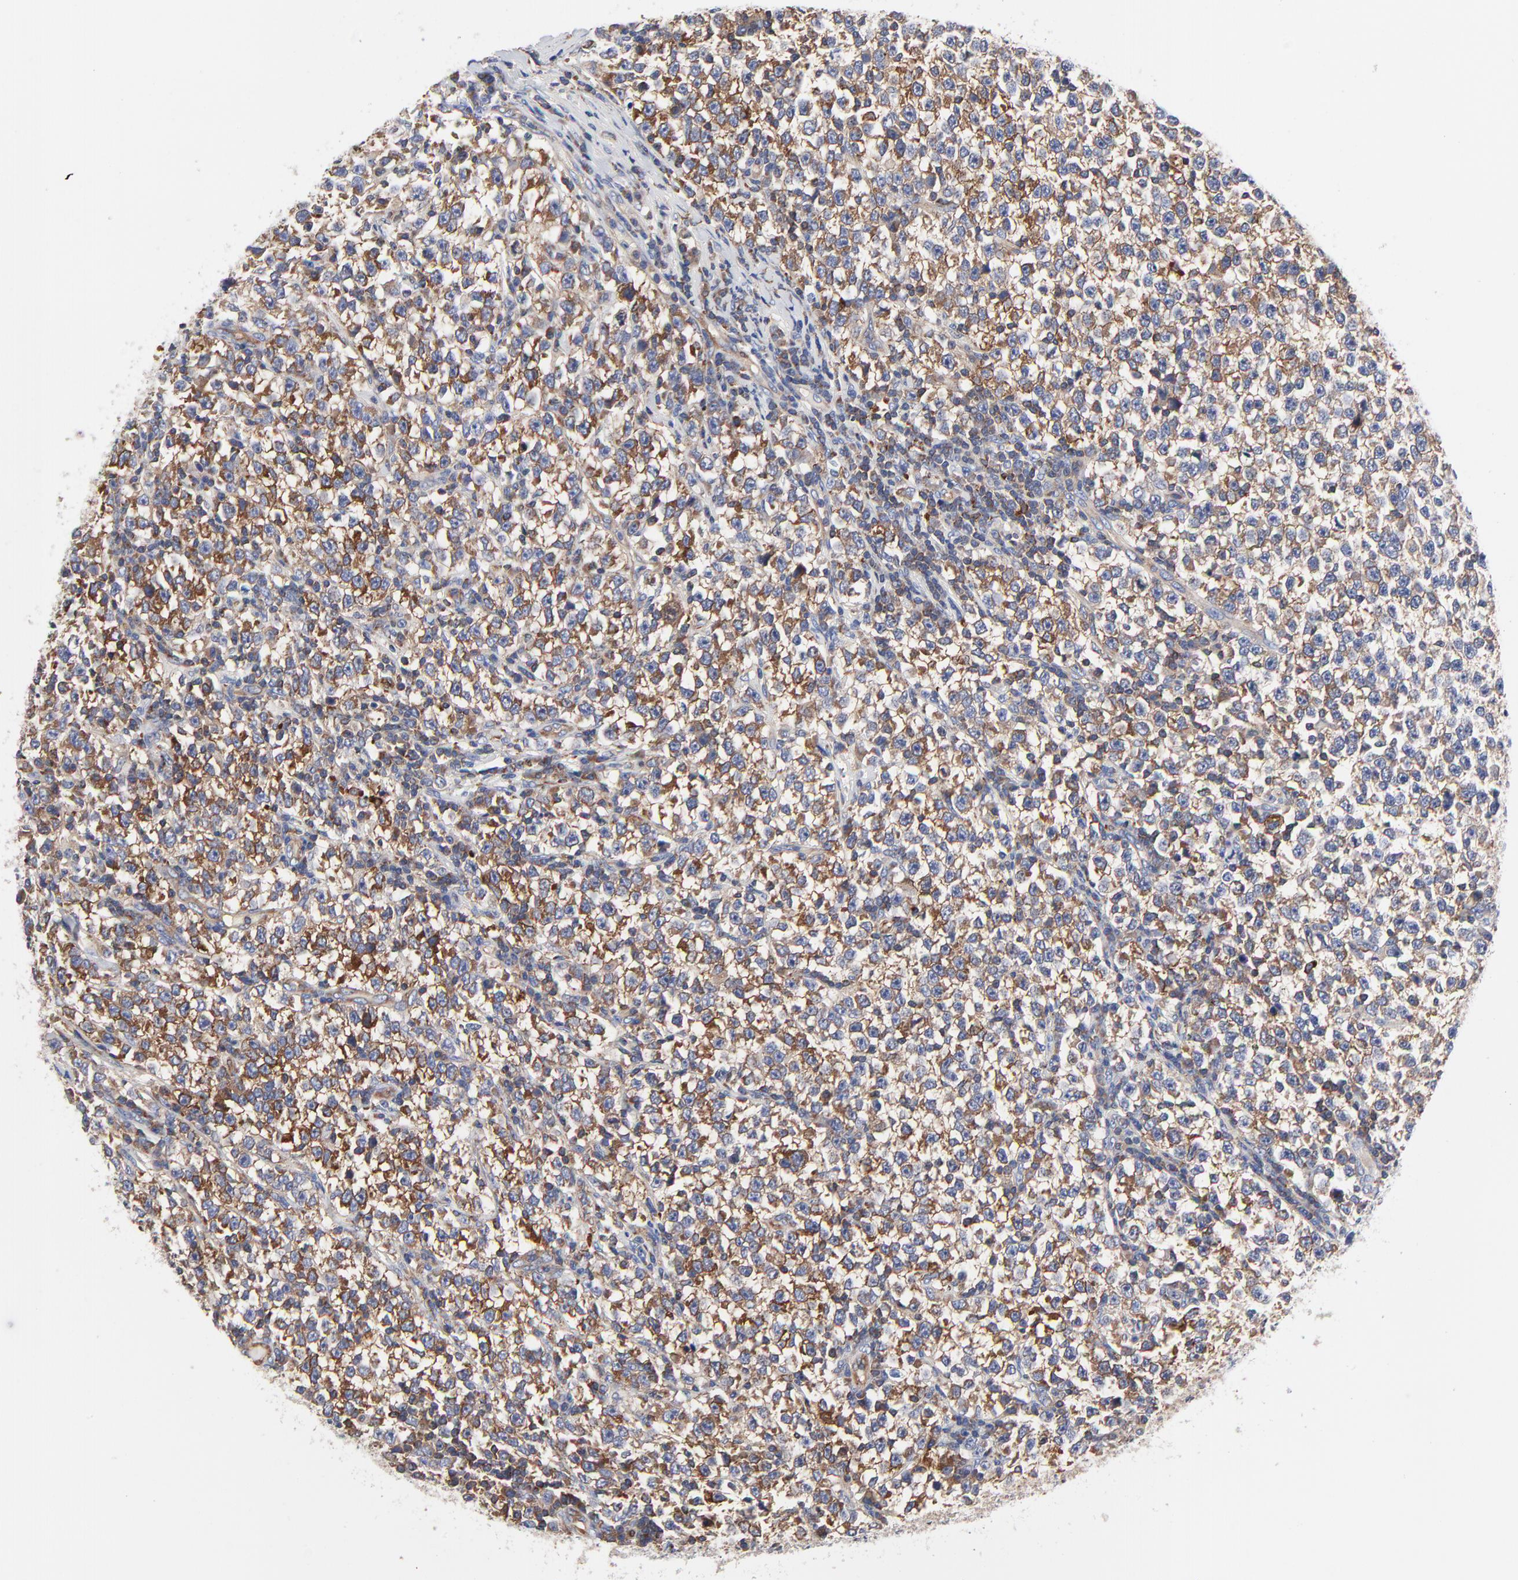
{"staining": {"intensity": "moderate", "quantity": ">75%", "location": "cytoplasmic/membranous"}, "tissue": "testis cancer", "cell_type": "Tumor cells", "image_type": "cancer", "snomed": [{"axis": "morphology", "description": "Seminoma, NOS"}, {"axis": "topography", "description": "Testis"}], "caption": "Protein analysis of testis cancer tissue exhibits moderate cytoplasmic/membranous positivity in about >75% of tumor cells.", "gene": "CD2AP", "patient": {"sex": "male", "age": 43}}